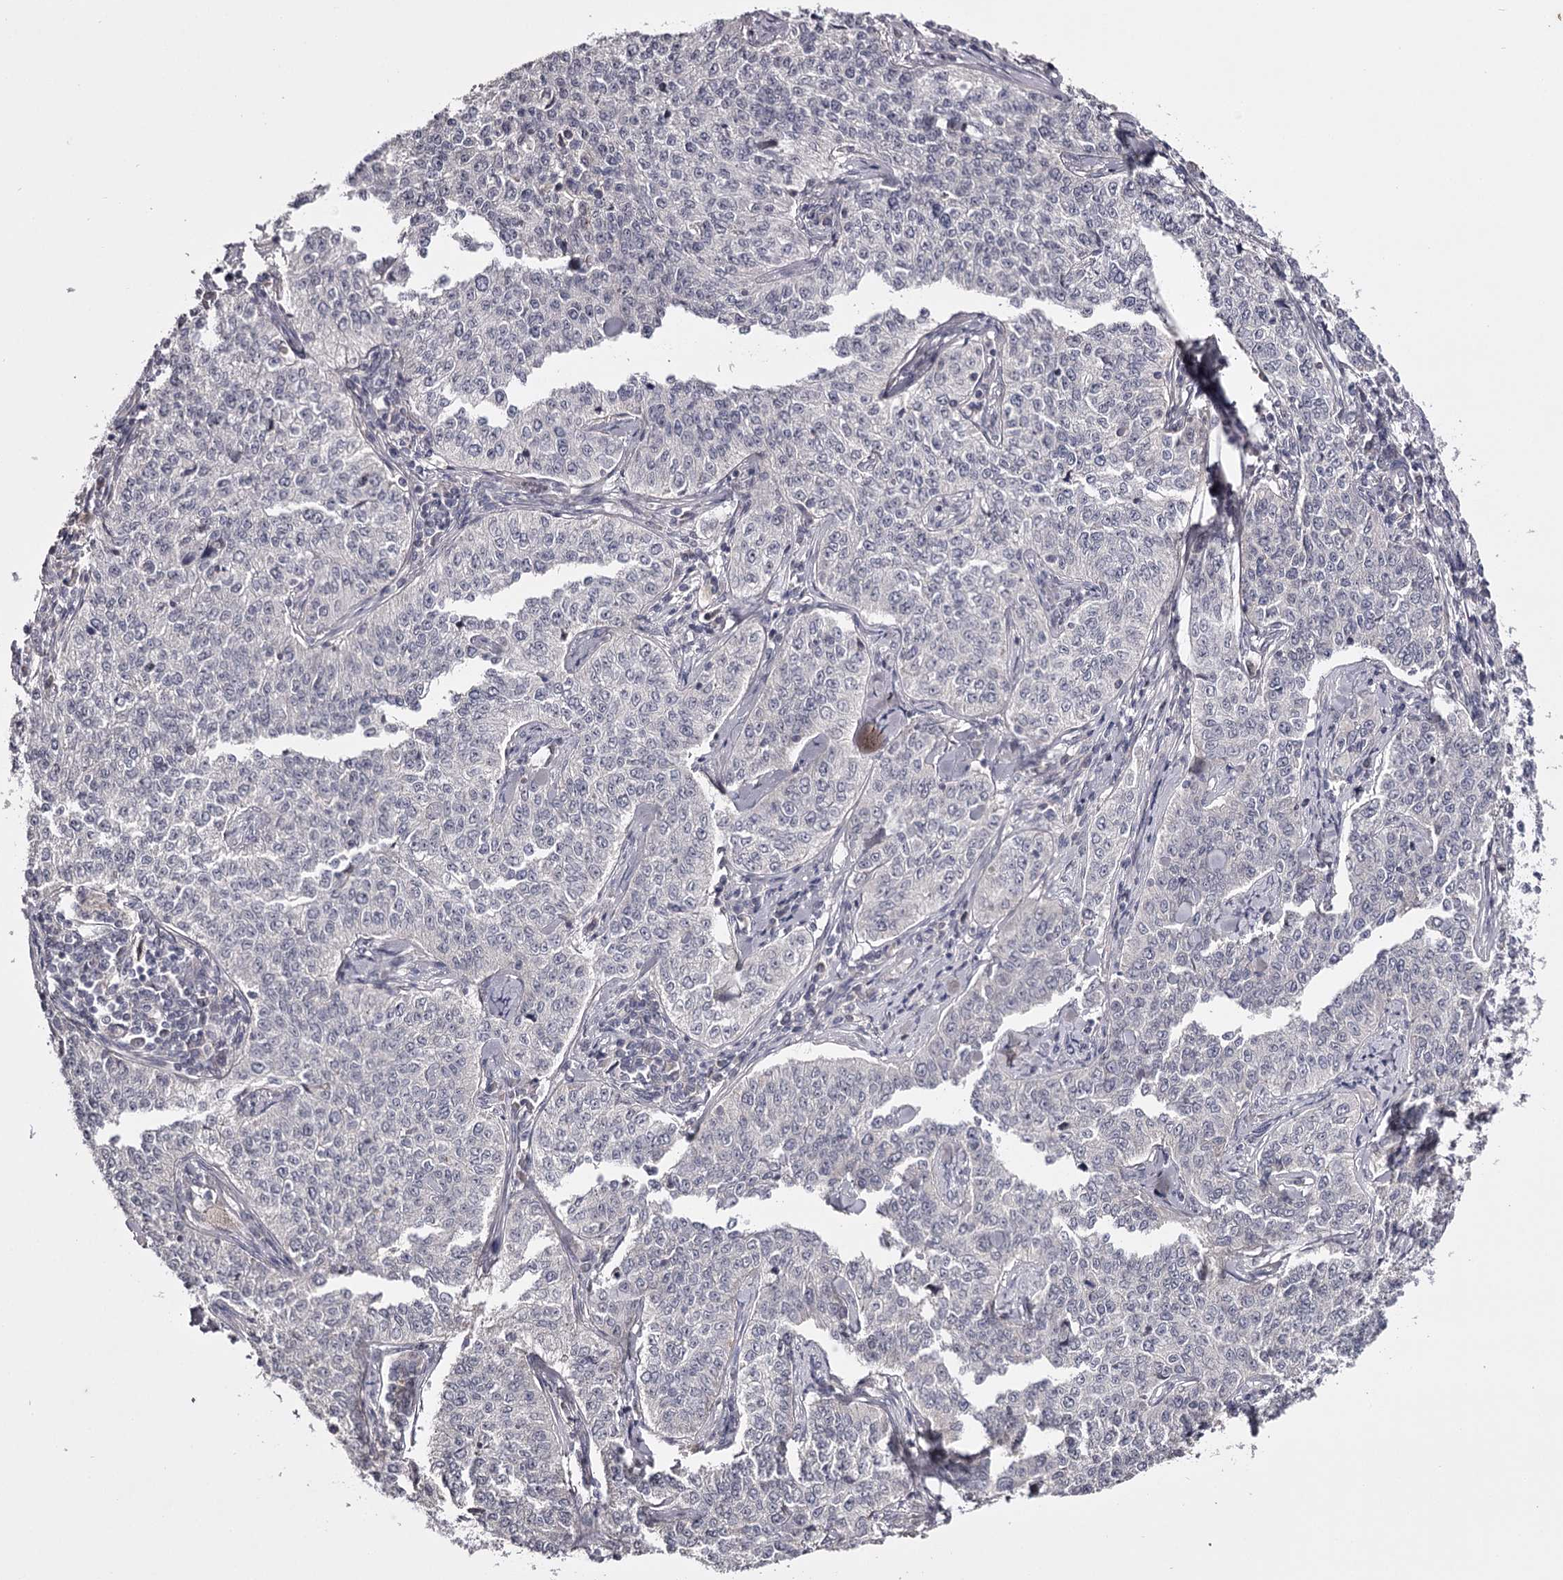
{"staining": {"intensity": "negative", "quantity": "none", "location": "none"}, "tissue": "cervical cancer", "cell_type": "Tumor cells", "image_type": "cancer", "snomed": [{"axis": "morphology", "description": "Squamous cell carcinoma, NOS"}, {"axis": "topography", "description": "Cervix"}], "caption": "Immunohistochemical staining of cervical squamous cell carcinoma demonstrates no significant positivity in tumor cells. (DAB immunohistochemistry (IHC) with hematoxylin counter stain).", "gene": "PRM2", "patient": {"sex": "female", "age": 35}}